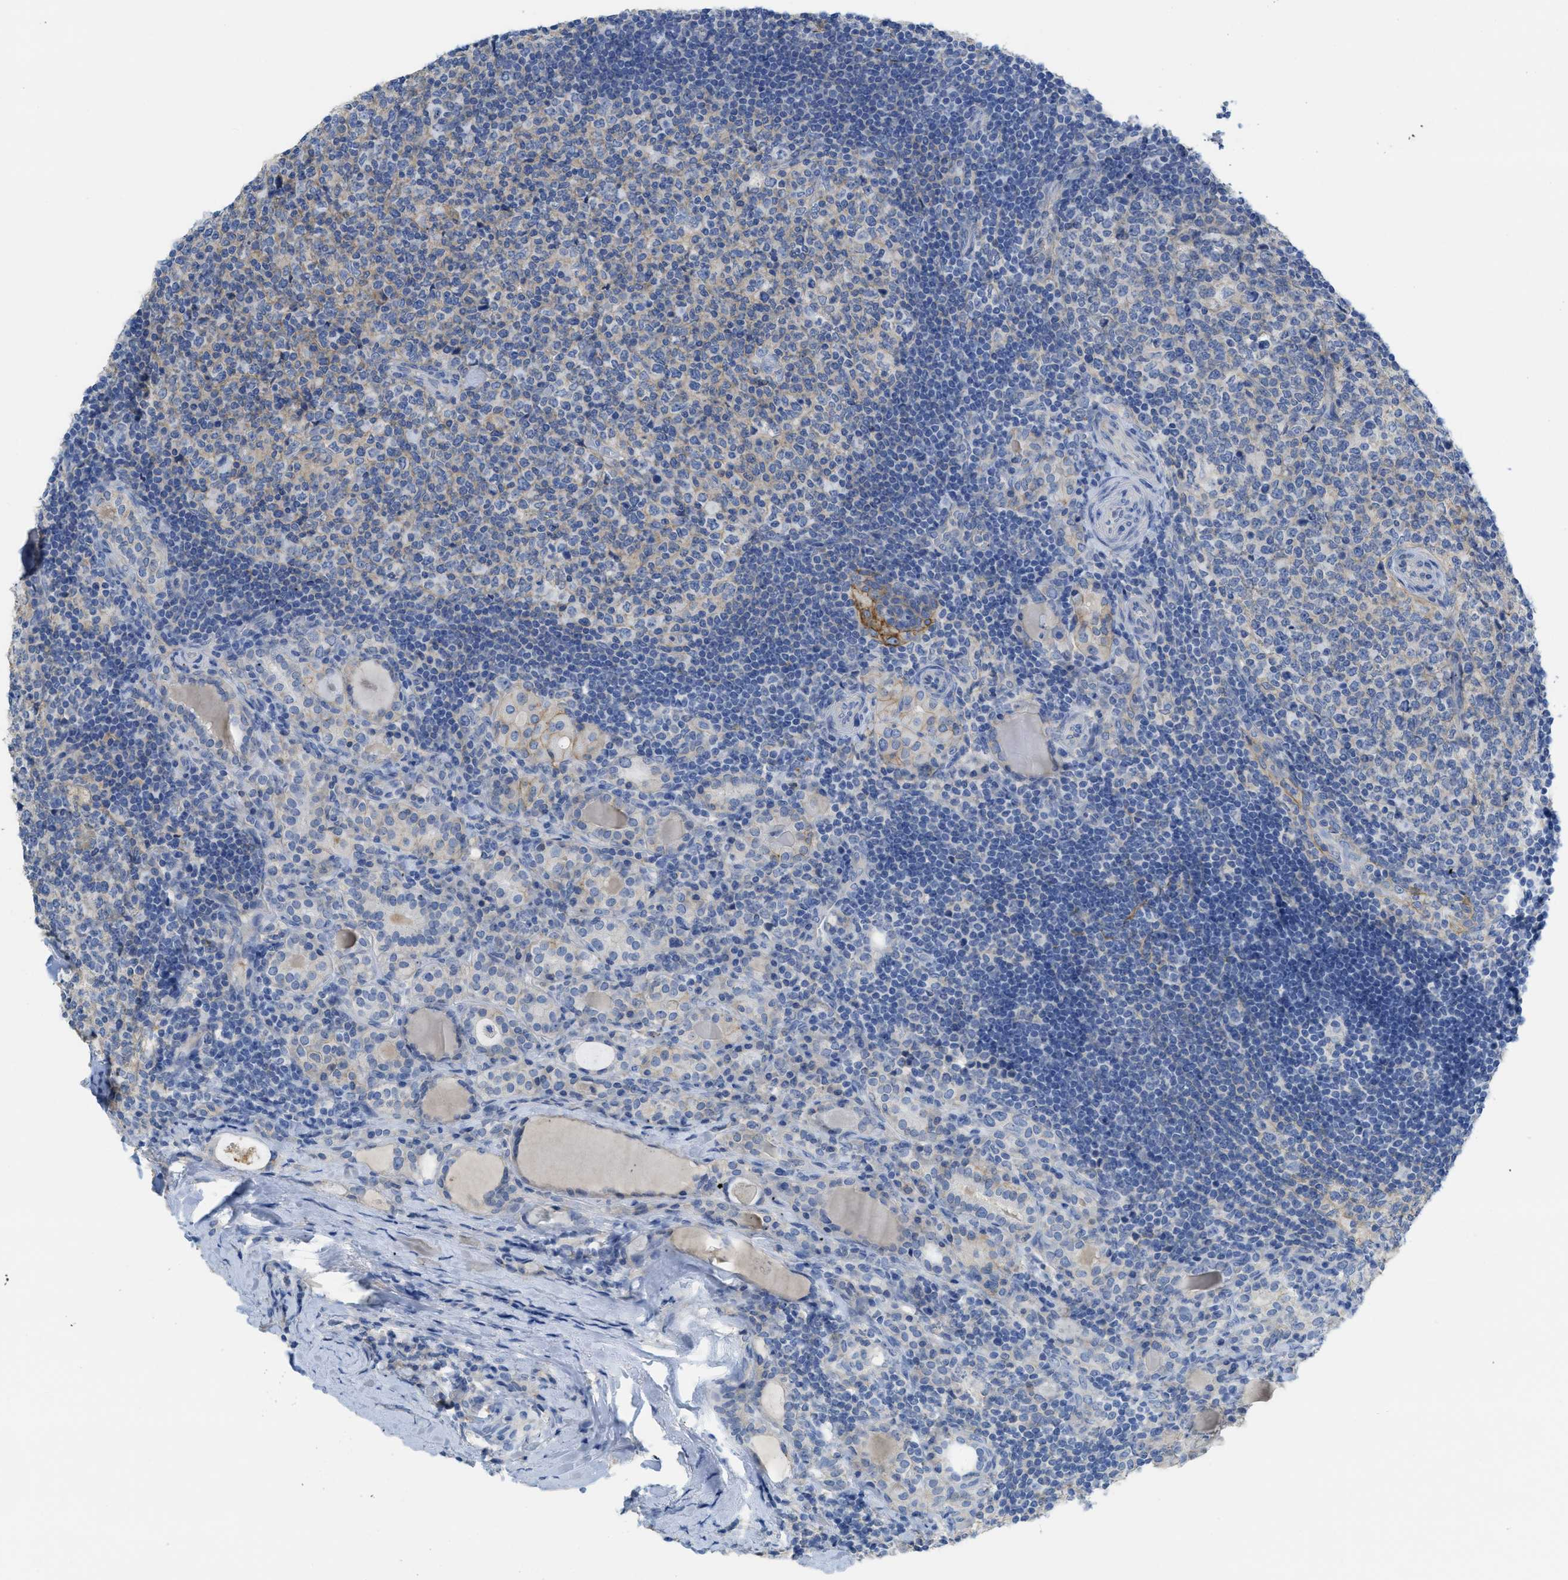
{"staining": {"intensity": "weak", "quantity": "25%-75%", "location": "cytoplasmic/membranous"}, "tissue": "thyroid cancer", "cell_type": "Tumor cells", "image_type": "cancer", "snomed": [{"axis": "morphology", "description": "Papillary adenocarcinoma, NOS"}, {"axis": "topography", "description": "Thyroid gland"}], "caption": "High-power microscopy captured an immunohistochemistry micrograph of thyroid papillary adenocarcinoma, revealing weak cytoplasmic/membranous expression in approximately 25%-75% of tumor cells.", "gene": "CNNM4", "patient": {"sex": "female", "age": 42}}